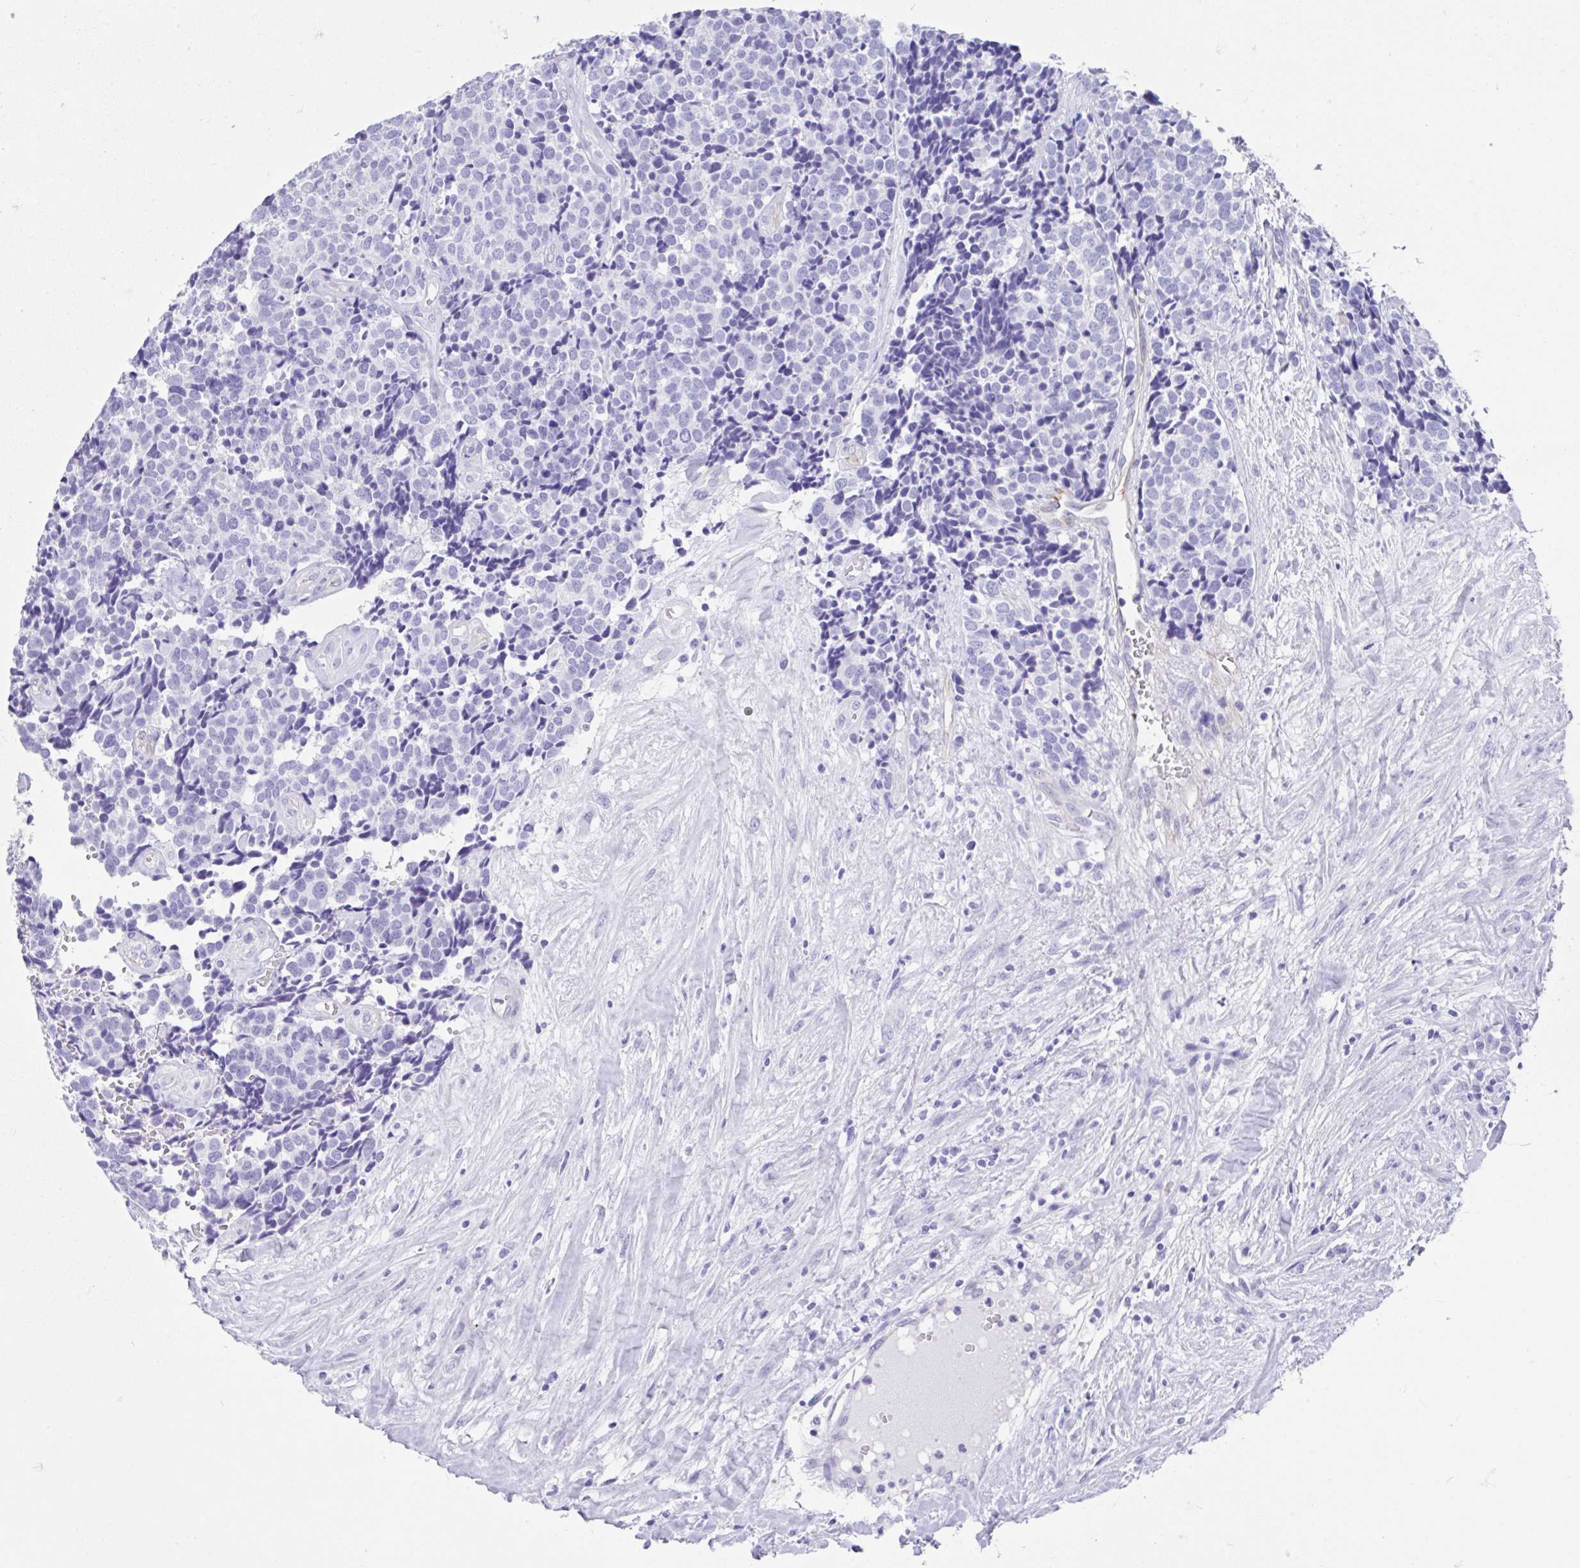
{"staining": {"intensity": "negative", "quantity": "none", "location": "none"}, "tissue": "carcinoid", "cell_type": "Tumor cells", "image_type": "cancer", "snomed": [{"axis": "morphology", "description": "Carcinoid, malignant, NOS"}, {"axis": "topography", "description": "Skin"}], "caption": "Image shows no significant protein expression in tumor cells of carcinoid.", "gene": "FAM107A", "patient": {"sex": "female", "age": 79}}